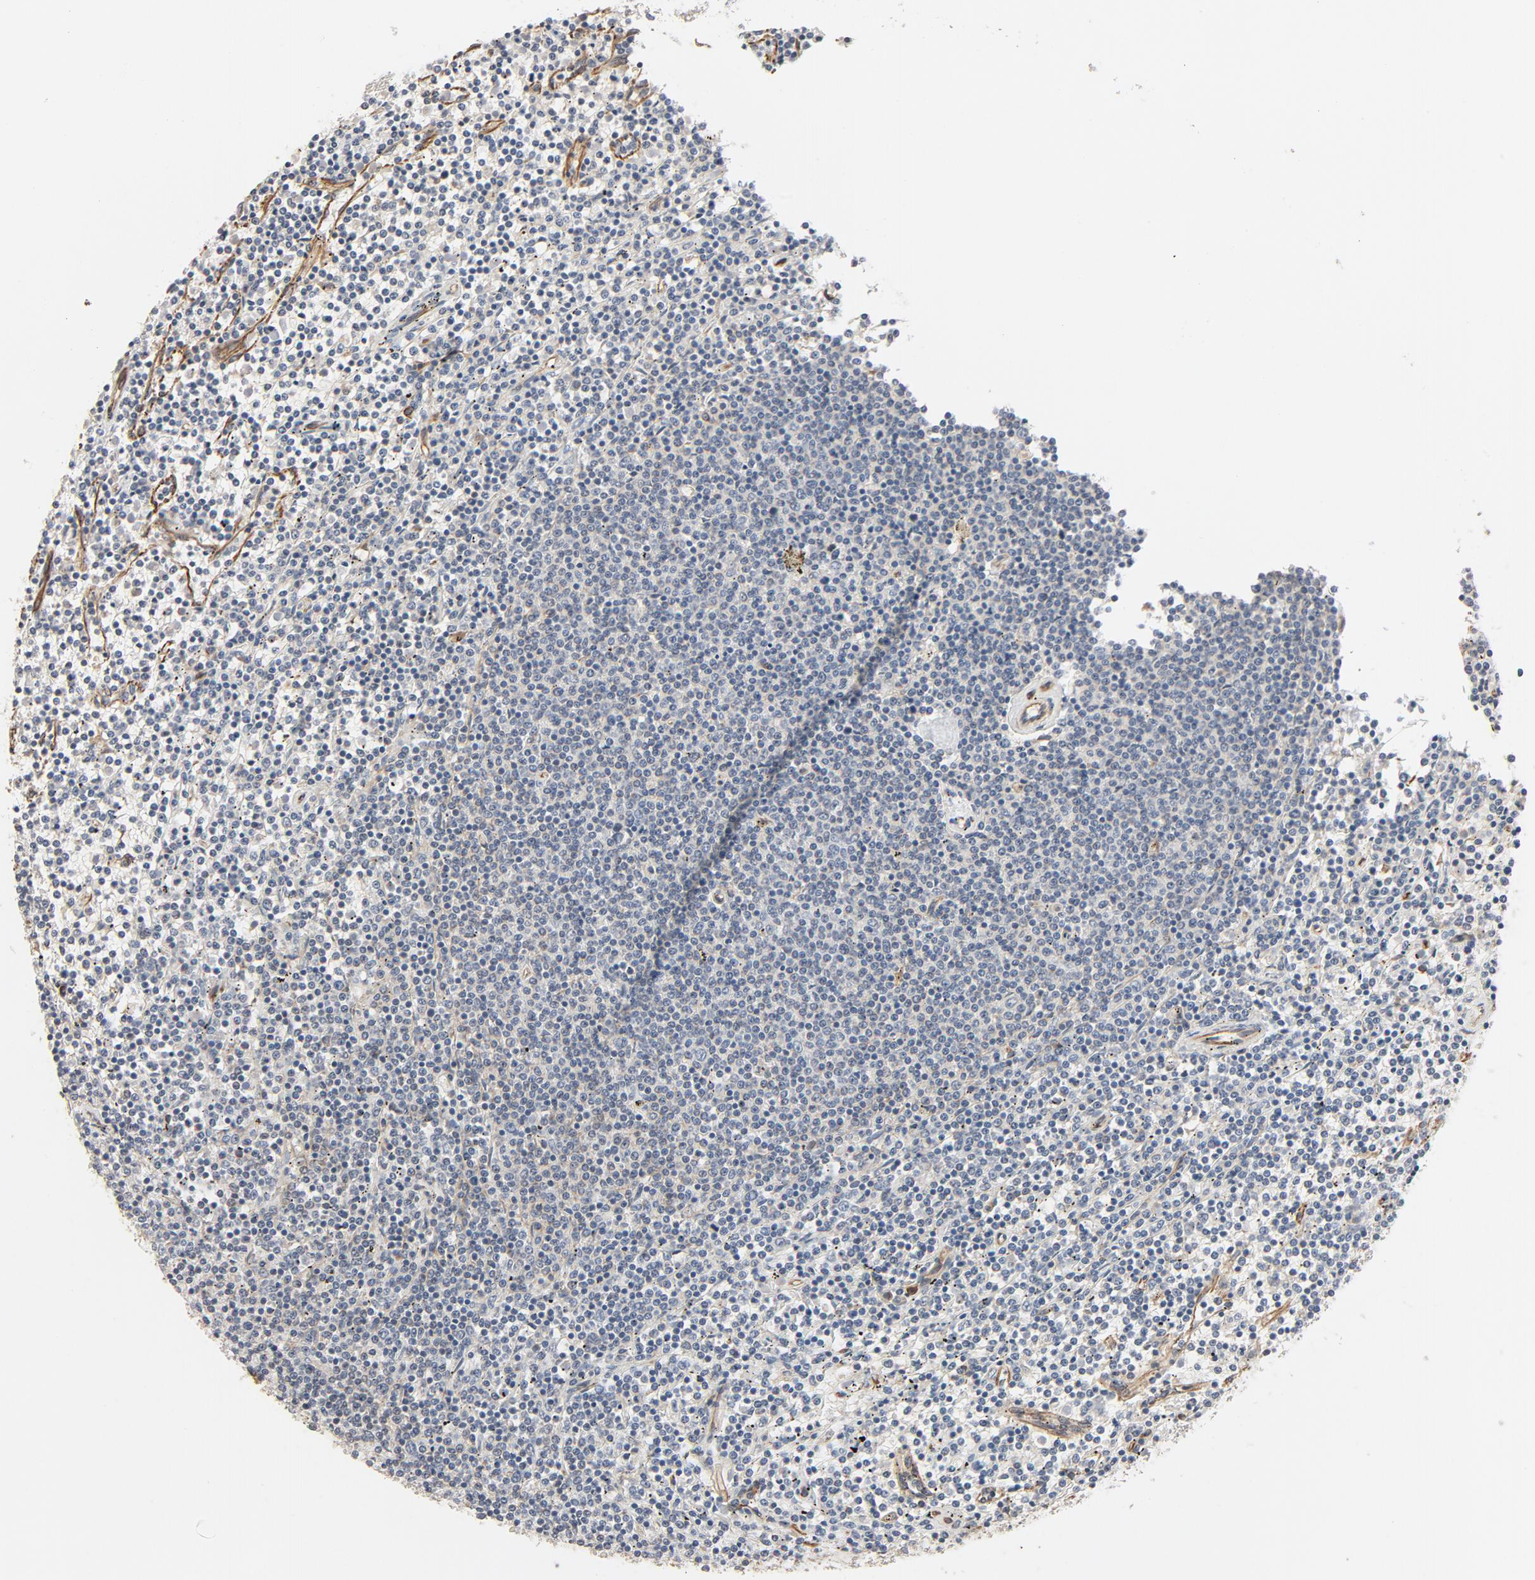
{"staining": {"intensity": "weak", "quantity": "<25%", "location": "cytoplasmic/membranous"}, "tissue": "lymphoma", "cell_type": "Tumor cells", "image_type": "cancer", "snomed": [{"axis": "morphology", "description": "Malignant lymphoma, non-Hodgkin's type, Low grade"}, {"axis": "topography", "description": "Spleen"}], "caption": "IHC of human lymphoma shows no expression in tumor cells.", "gene": "TRIOBP", "patient": {"sex": "female", "age": 50}}